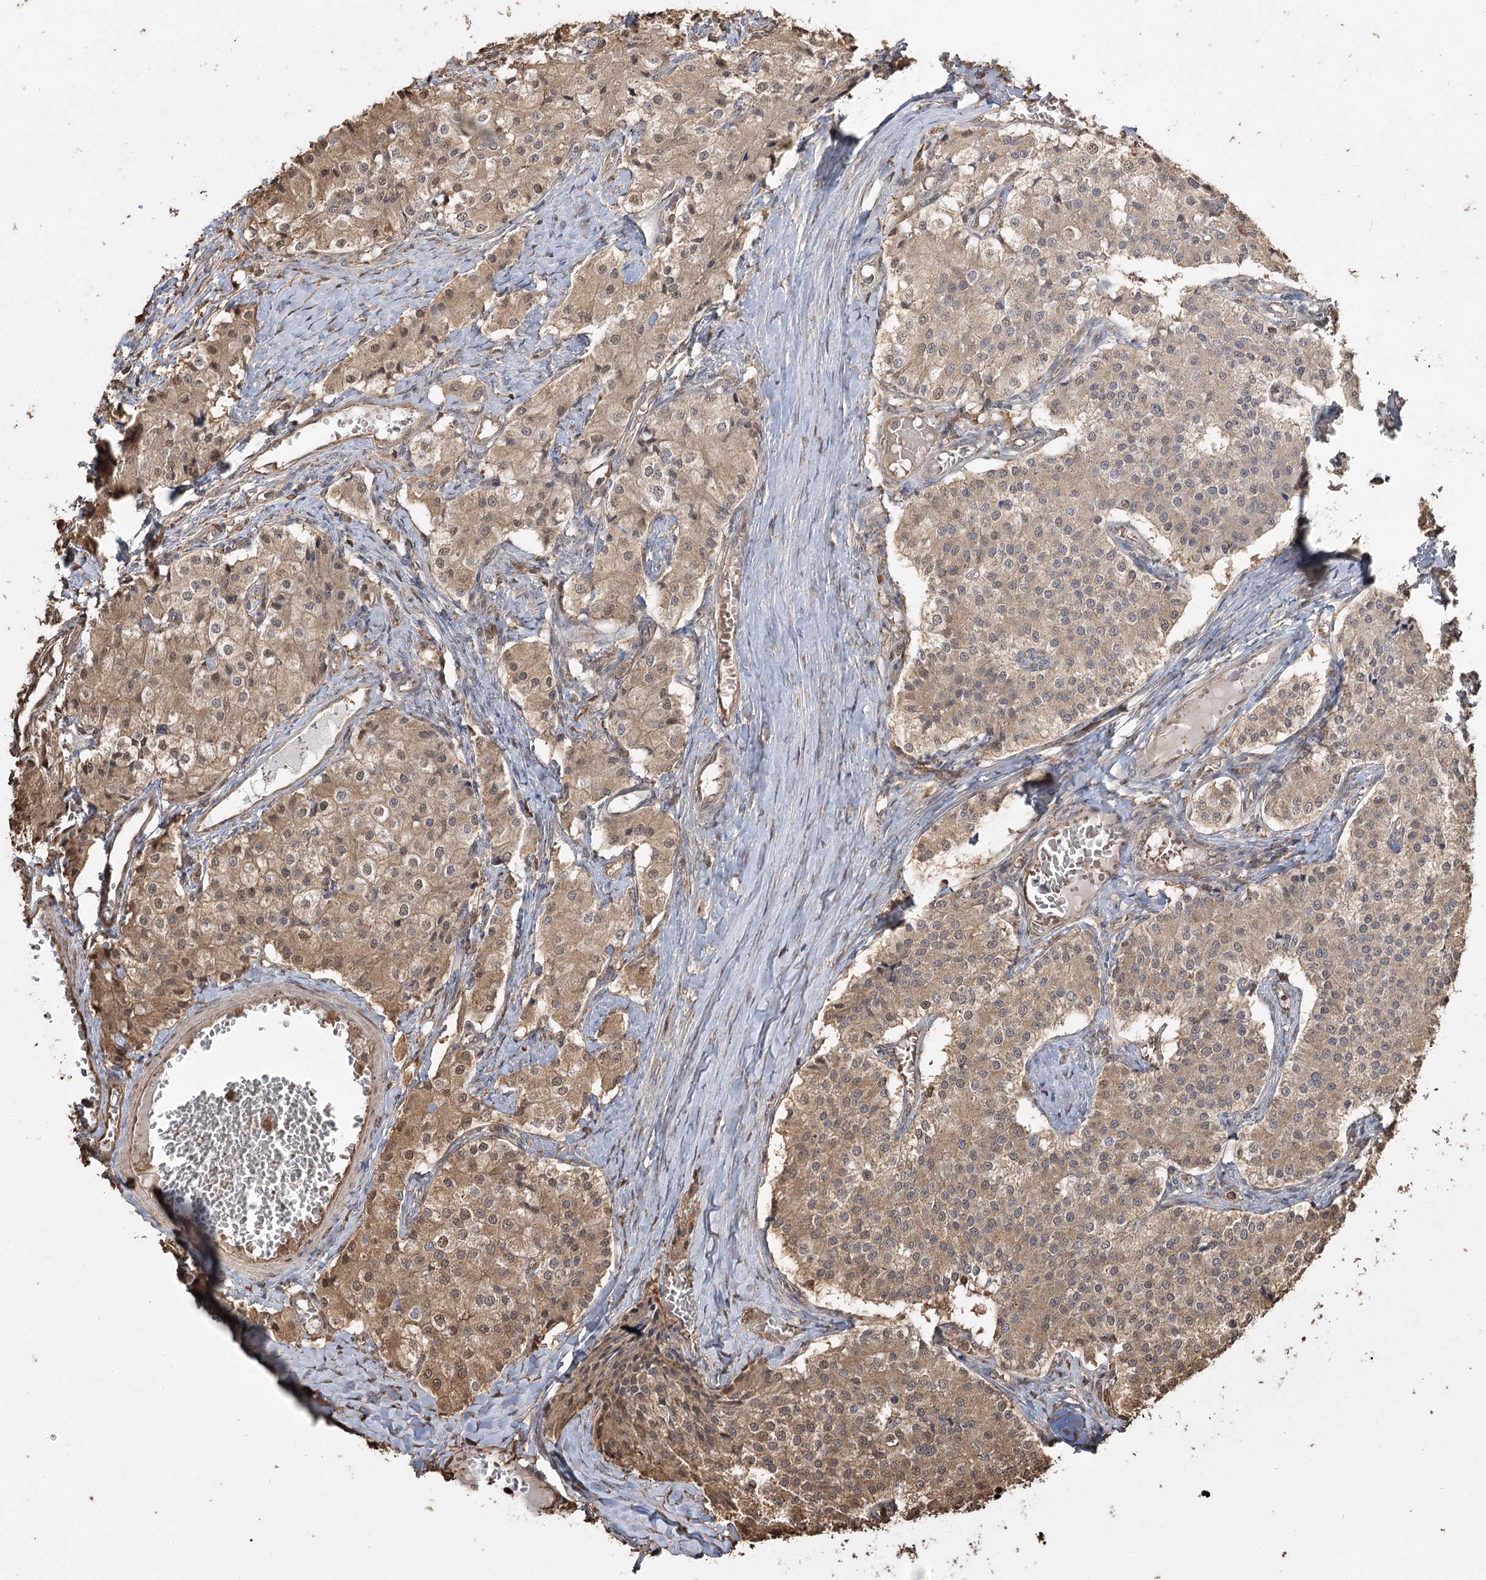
{"staining": {"intensity": "weak", "quantity": ">75%", "location": "cytoplasmic/membranous"}, "tissue": "carcinoid", "cell_type": "Tumor cells", "image_type": "cancer", "snomed": [{"axis": "morphology", "description": "Carcinoid, malignant, NOS"}, {"axis": "topography", "description": "Colon"}], "caption": "A low amount of weak cytoplasmic/membranous staining is appreciated in about >75% of tumor cells in carcinoid tissue.", "gene": "PLCH1", "patient": {"sex": "female", "age": 52}}